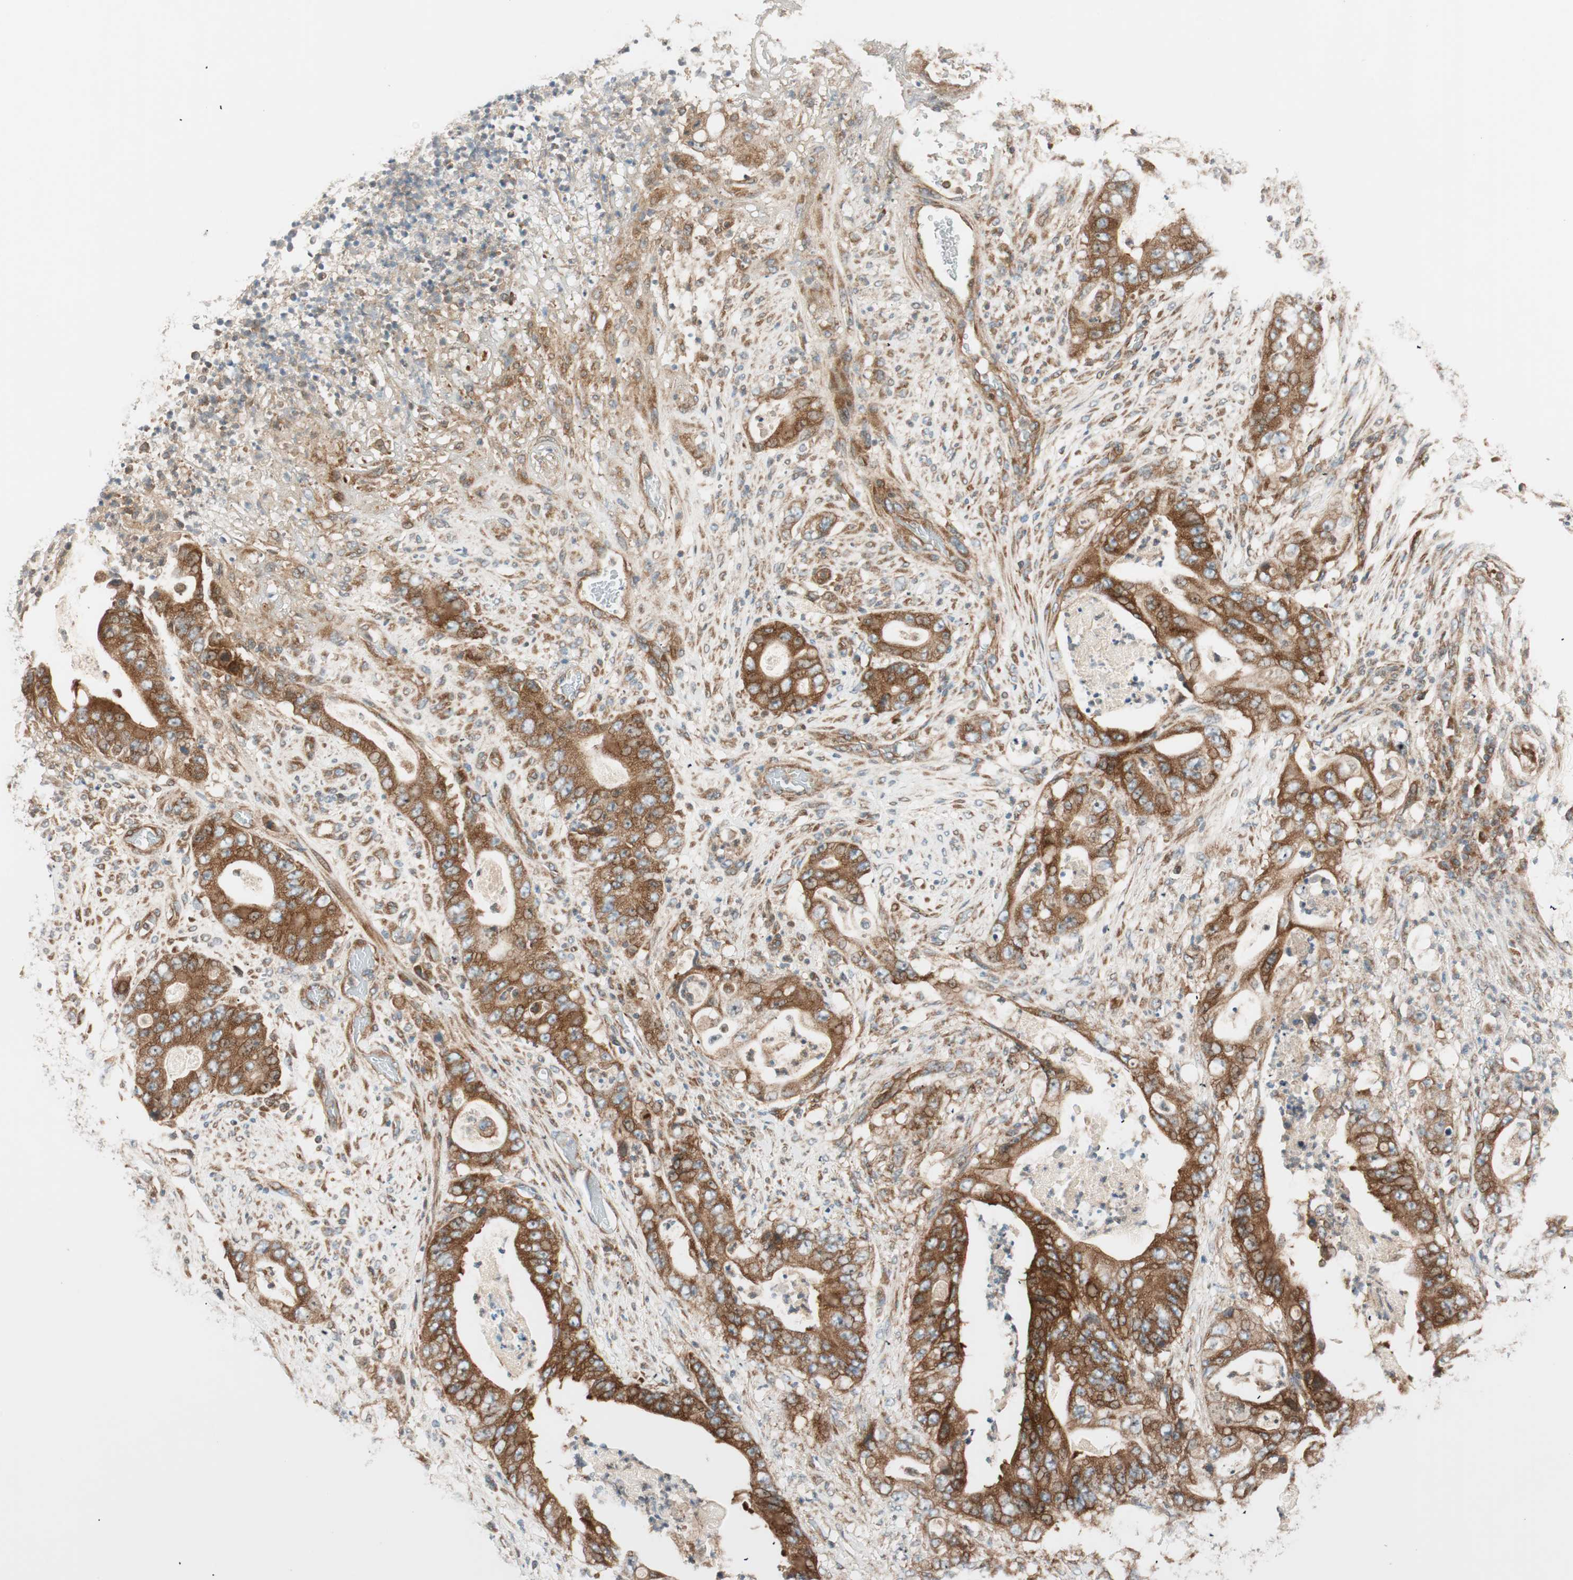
{"staining": {"intensity": "strong", "quantity": ">75%", "location": "cytoplasmic/membranous"}, "tissue": "stomach cancer", "cell_type": "Tumor cells", "image_type": "cancer", "snomed": [{"axis": "morphology", "description": "Adenocarcinoma, NOS"}, {"axis": "topography", "description": "Stomach"}], "caption": "Stomach cancer (adenocarcinoma) tissue demonstrates strong cytoplasmic/membranous expression in approximately >75% of tumor cells The protein of interest is stained brown, and the nuclei are stained in blue (DAB IHC with brightfield microscopy, high magnification).", "gene": "ABI1", "patient": {"sex": "female", "age": 73}}